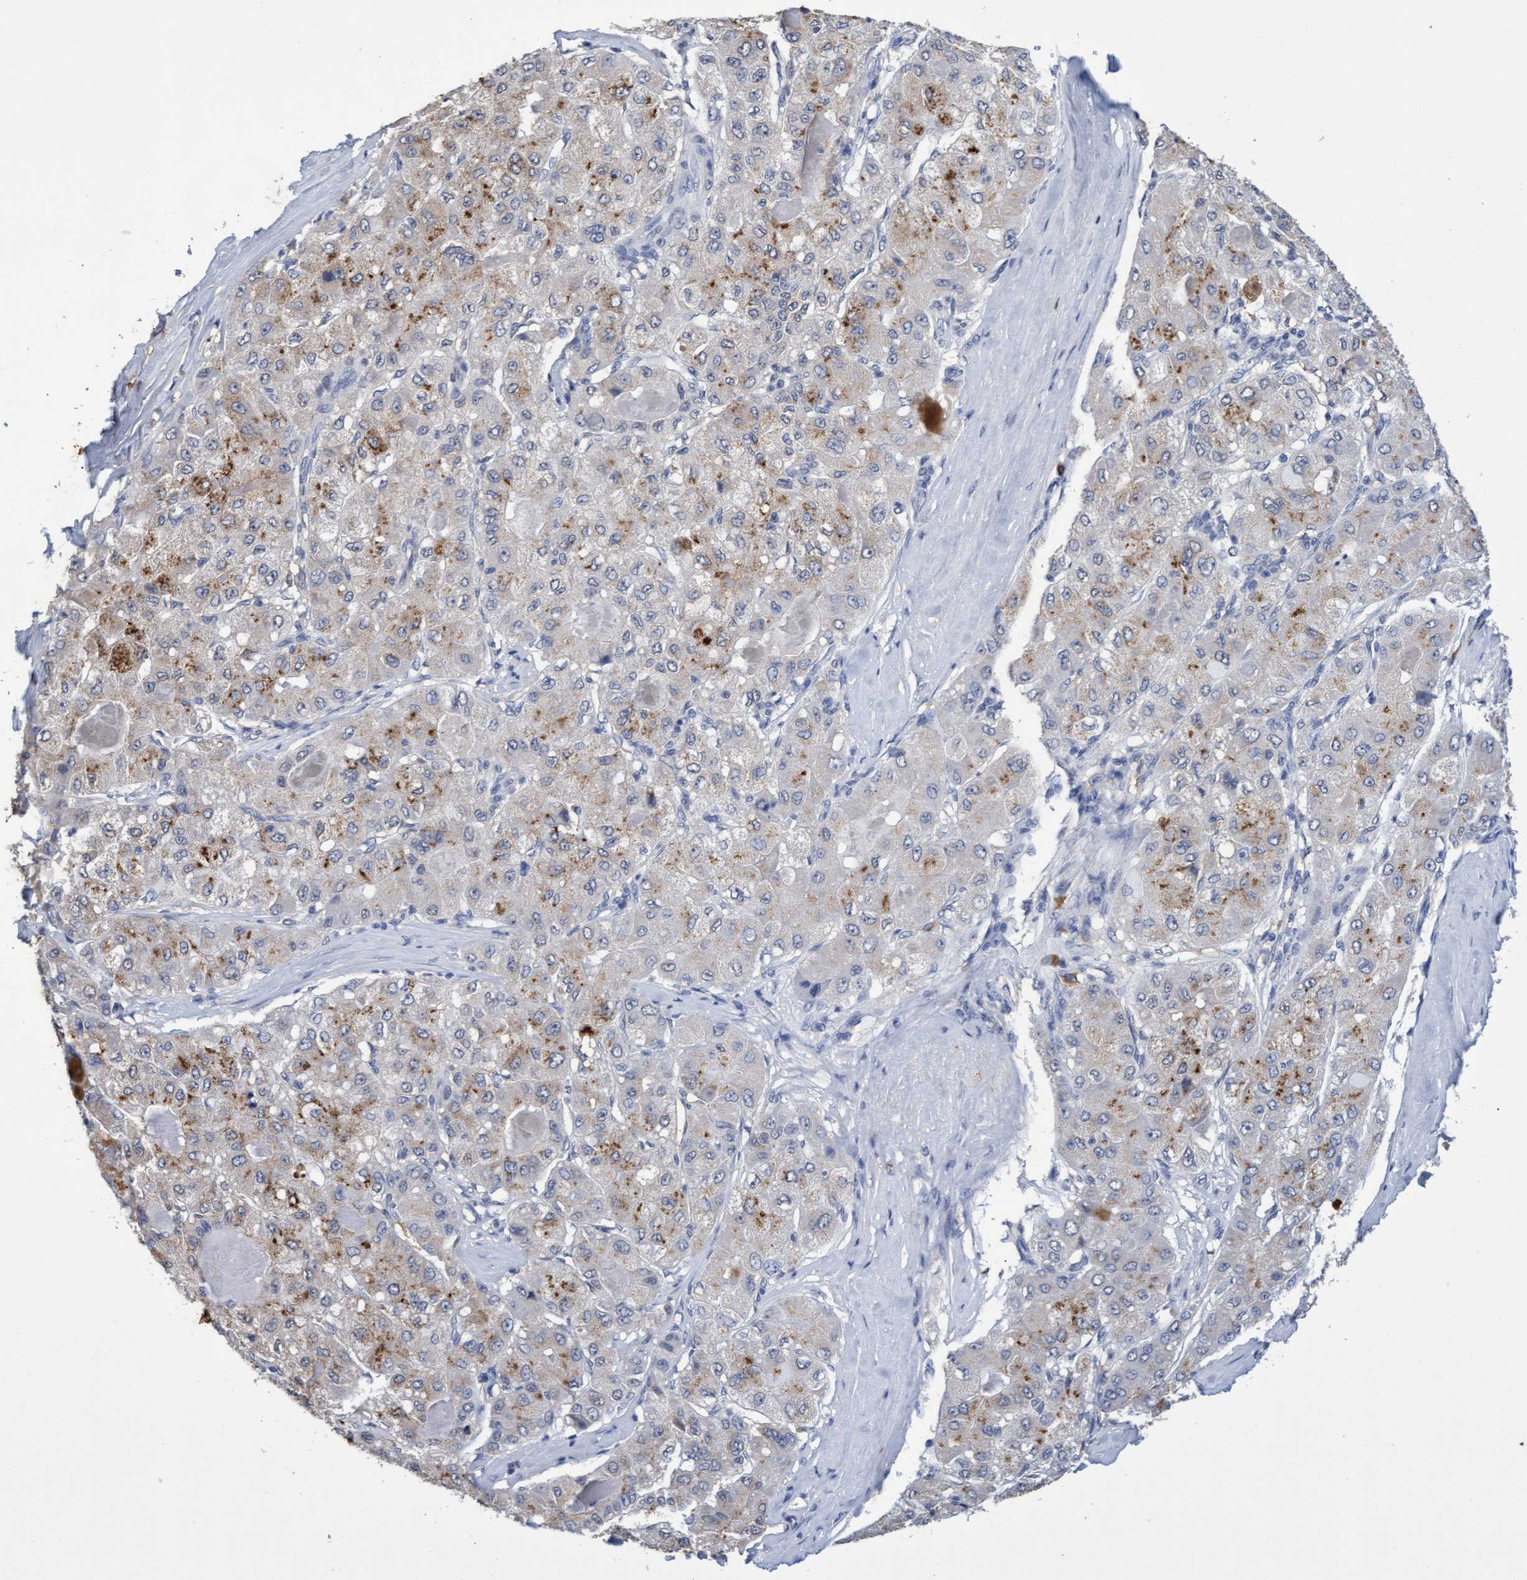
{"staining": {"intensity": "moderate", "quantity": "<25%", "location": "cytoplasmic/membranous"}, "tissue": "liver cancer", "cell_type": "Tumor cells", "image_type": "cancer", "snomed": [{"axis": "morphology", "description": "Carcinoma, Hepatocellular, NOS"}, {"axis": "topography", "description": "Liver"}], "caption": "Immunohistochemistry (IHC) of human liver hepatocellular carcinoma shows low levels of moderate cytoplasmic/membranous expression in approximately <25% of tumor cells. The protein of interest is shown in brown color, while the nuclei are stained blue.", "gene": "GPR39", "patient": {"sex": "male", "age": 80}}